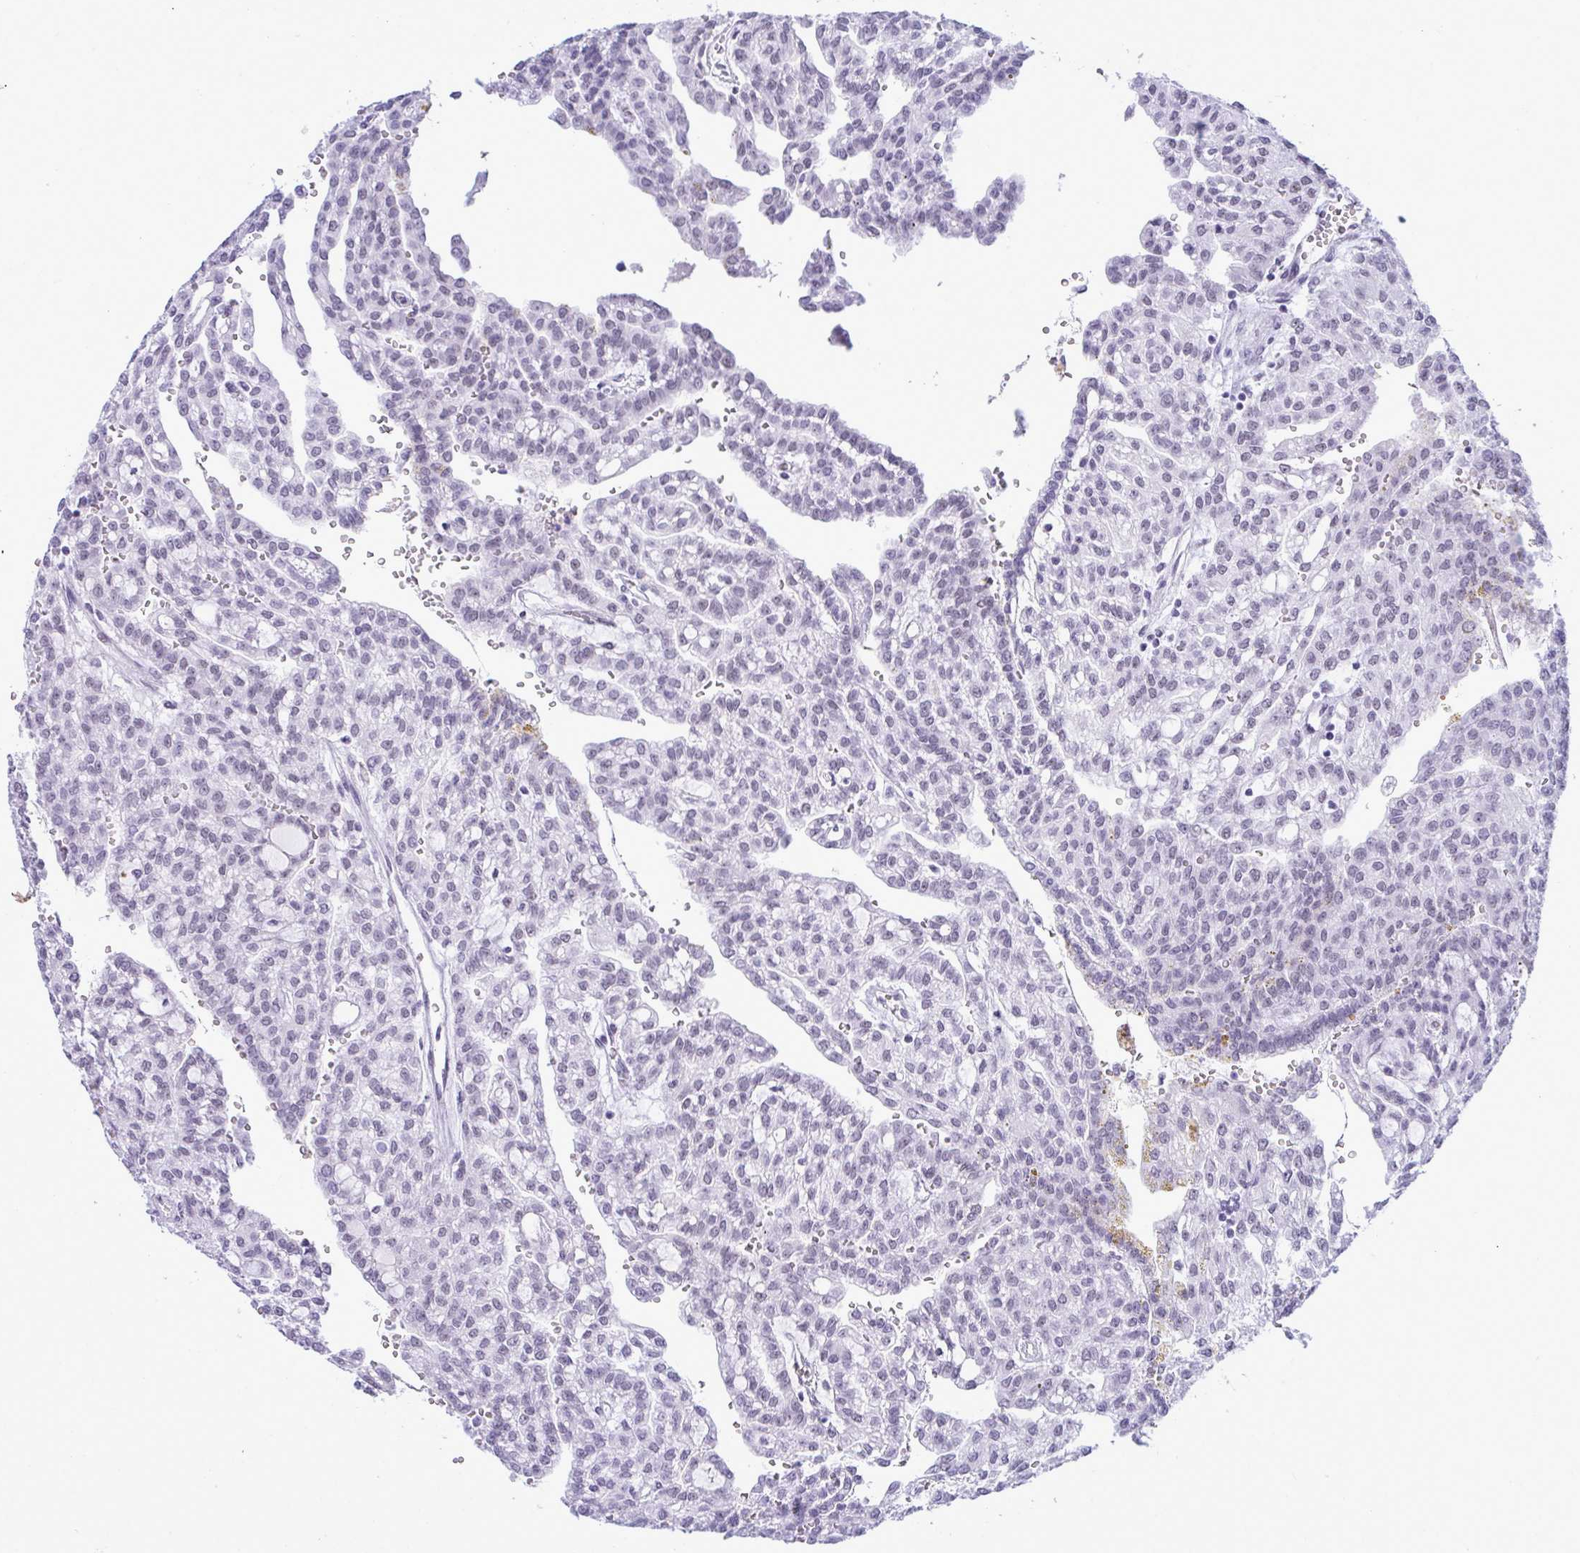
{"staining": {"intensity": "negative", "quantity": "none", "location": "none"}, "tissue": "renal cancer", "cell_type": "Tumor cells", "image_type": "cancer", "snomed": [{"axis": "morphology", "description": "Adenocarcinoma, NOS"}, {"axis": "topography", "description": "Kidney"}], "caption": "Adenocarcinoma (renal) was stained to show a protein in brown. There is no significant positivity in tumor cells.", "gene": "ELN", "patient": {"sex": "male", "age": 63}}